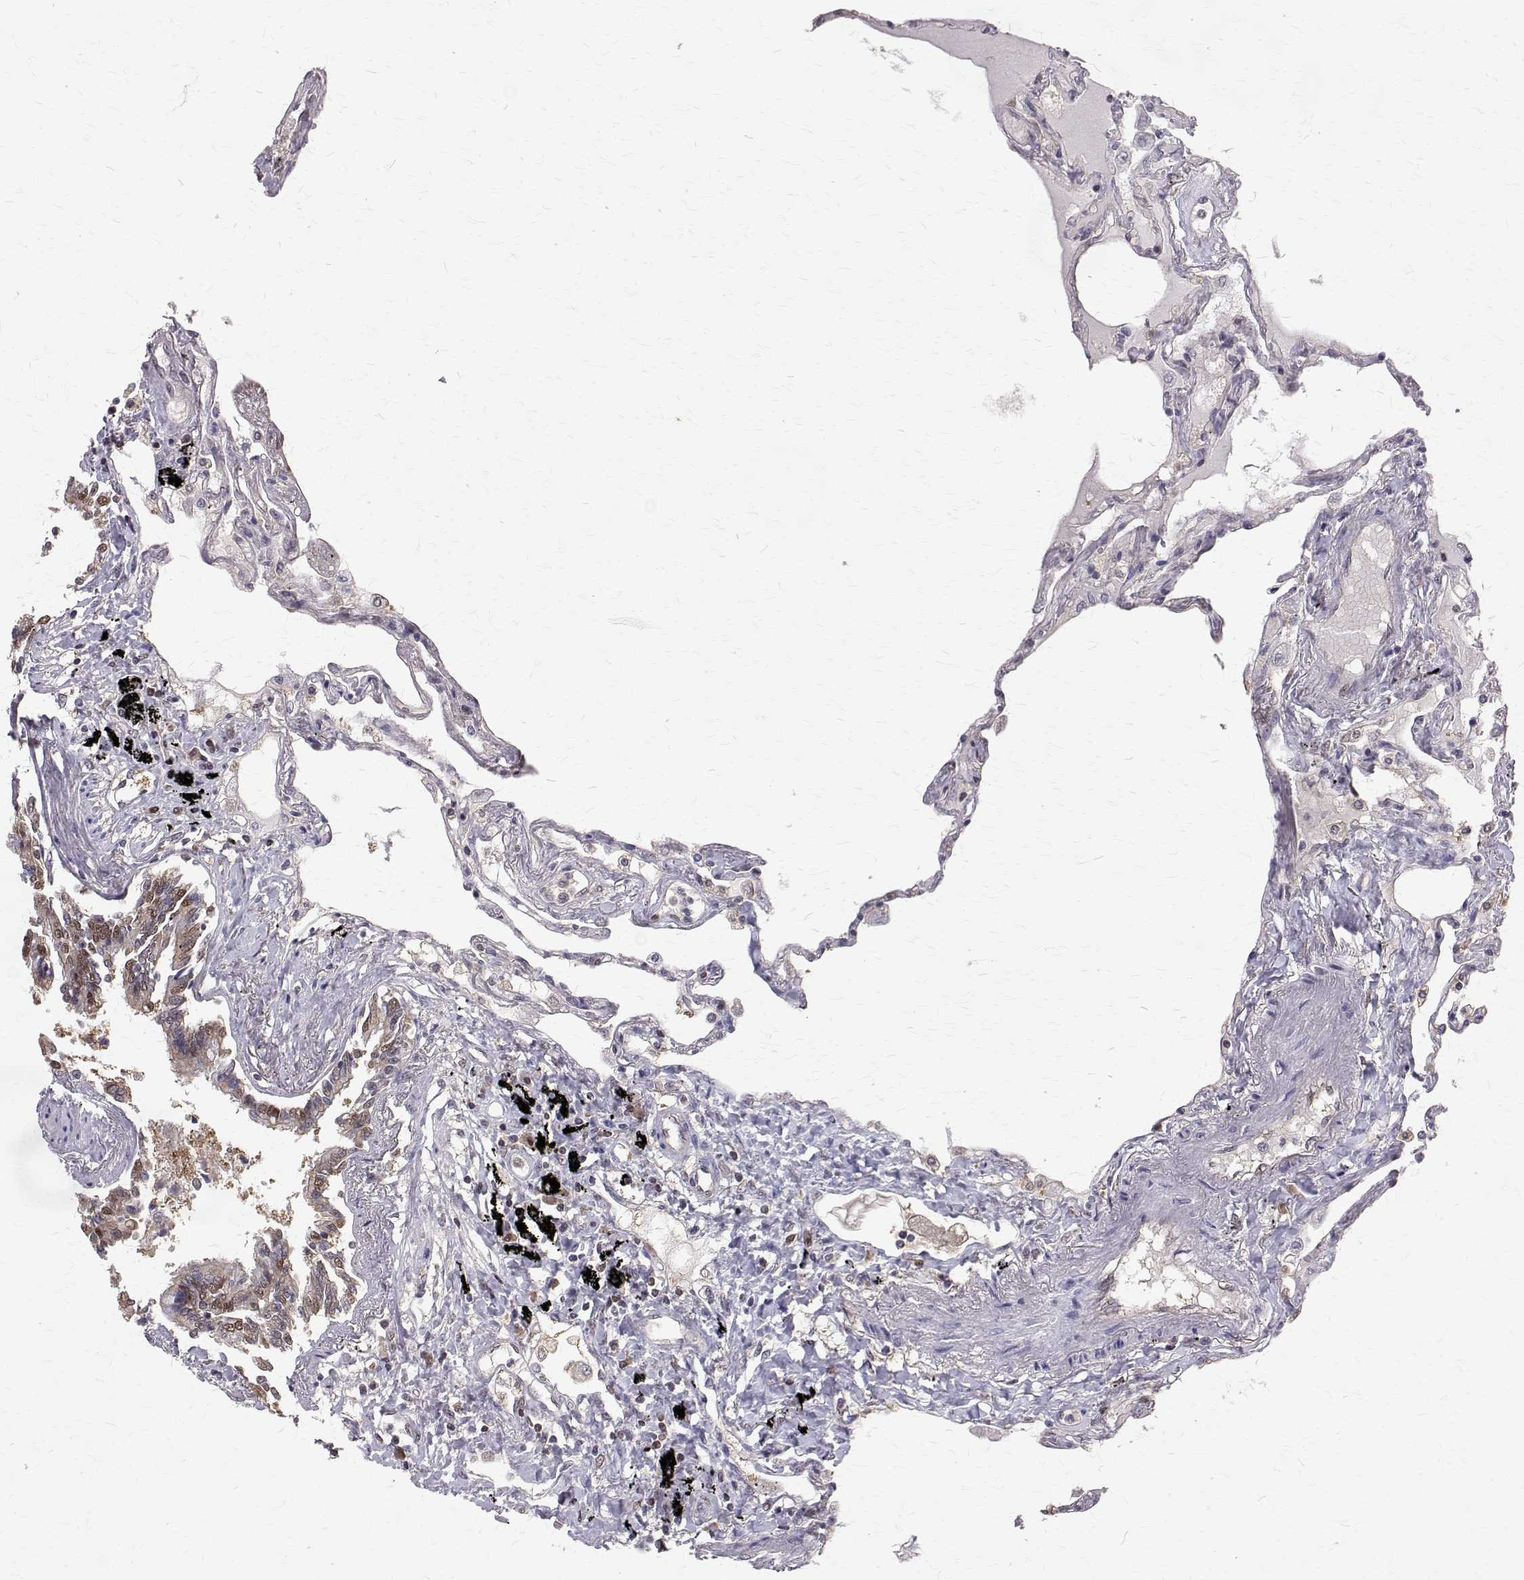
{"staining": {"intensity": "weak", "quantity": "<25%", "location": "nuclear"}, "tissue": "lung", "cell_type": "Alveolar cells", "image_type": "normal", "snomed": [{"axis": "morphology", "description": "Normal tissue, NOS"}, {"axis": "morphology", "description": "Adenocarcinoma, NOS"}, {"axis": "topography", "description": "Cartilage tissue"}, {"axis": "topography", "description": "Lung"}], "caption": "Alveolar cells show no significant protein positivity in unremarkable lung. (DAB (3,3'-diaminobenzidine) immunohistochemistry visualized using brightfield microscopy, high magnification).", "gene": "NIF3L1", "patient": {"sex": "female", "age": 67}}